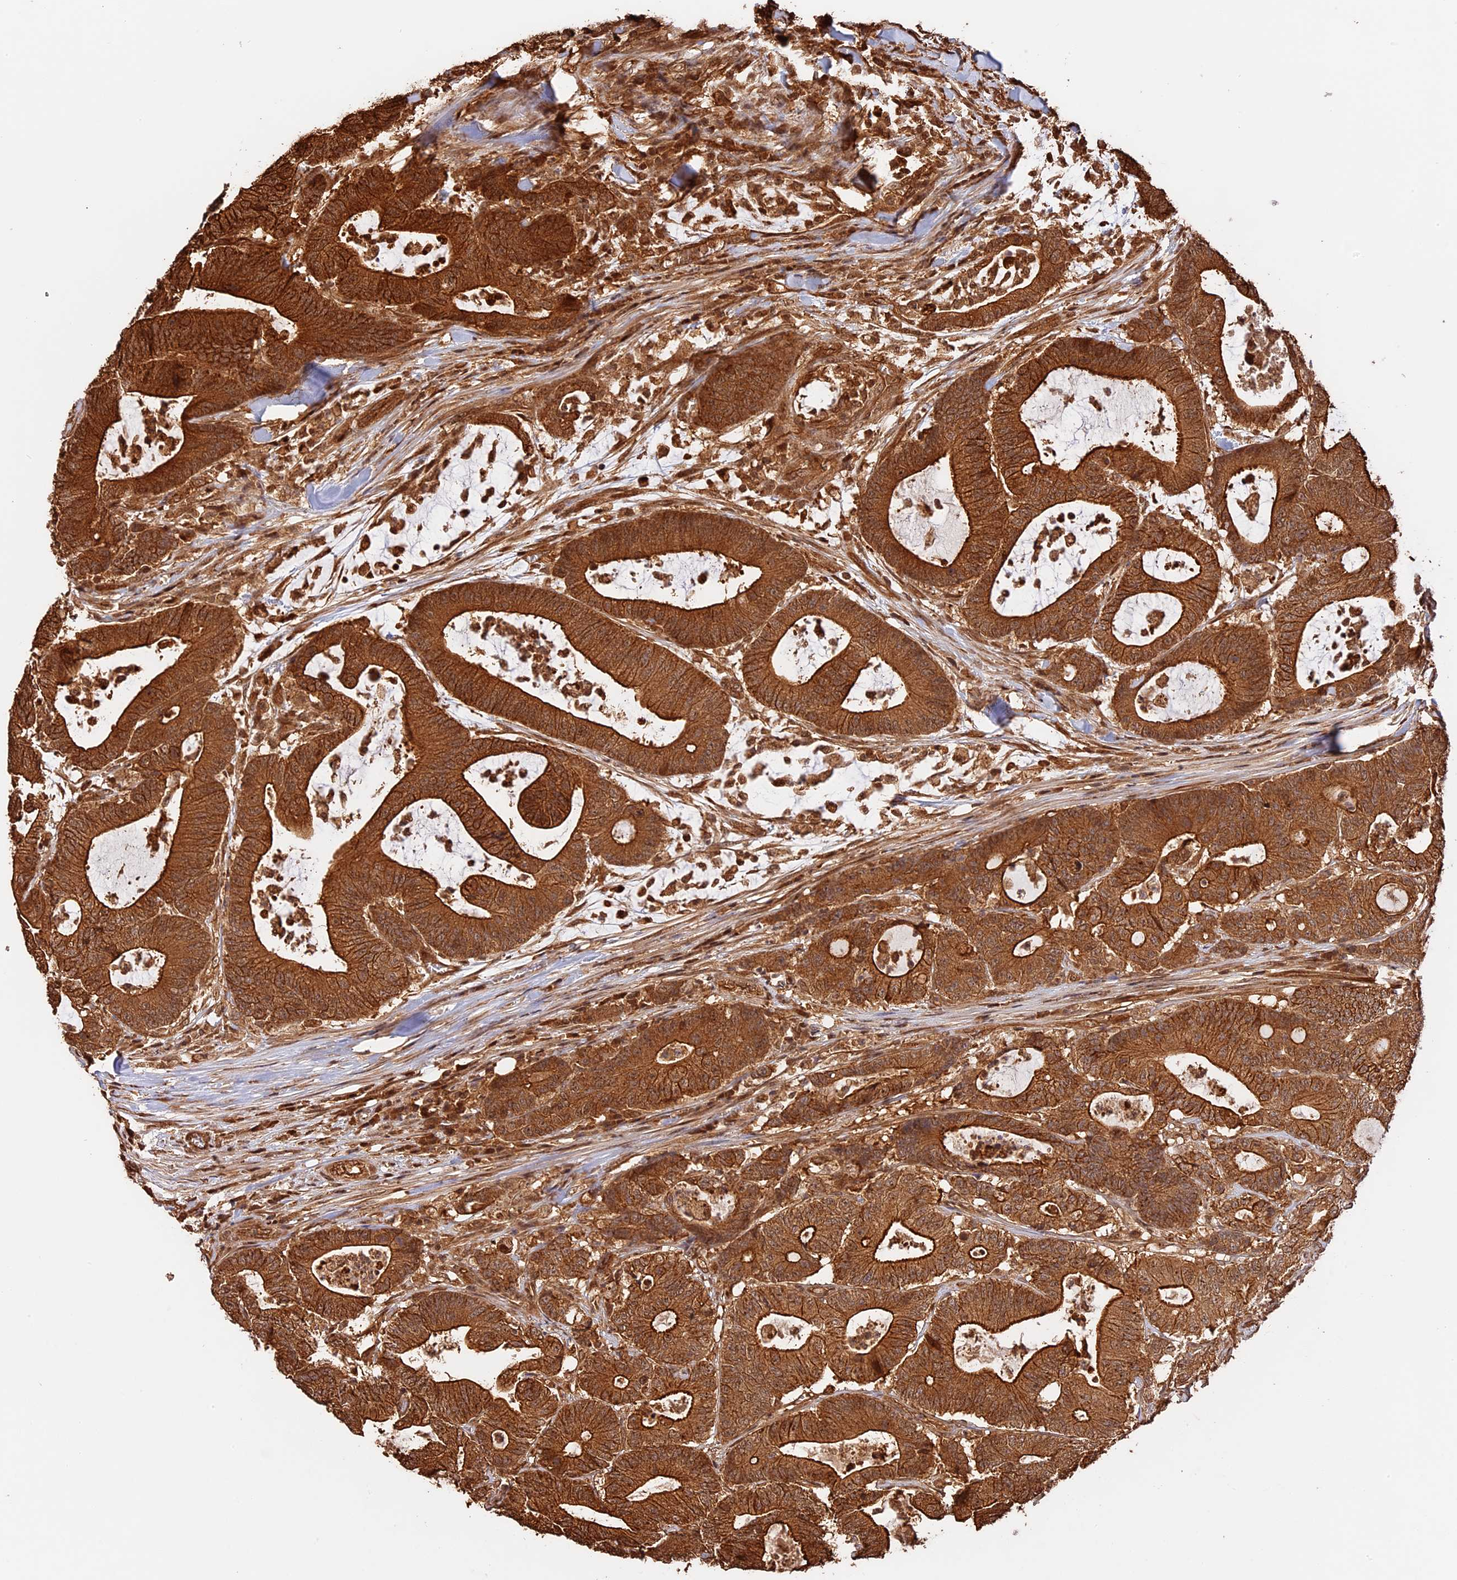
{"staining": {"intensity": "strong", "quantity": ">75%", "location": "cytoplasmic/membranous"}, "tissue": "colorectal cancer", "cell_type": "Tumor cells", "image_type": "cancer", "snomed": [{"axis": "morphology", "description": "Adenocarcinoma, NOS"}, {"axis": "topography", "description": "Colon"}], "caption": "High-power microscopy captured an immunohistochemistry photomicrograph of colorectal adenocarcinoma, revealing strong cytoplasmic/membranous staining in about >75% of tumor cells.", "gene": "PPP1R37", "patient": {"sex": "female", "age": 84}}